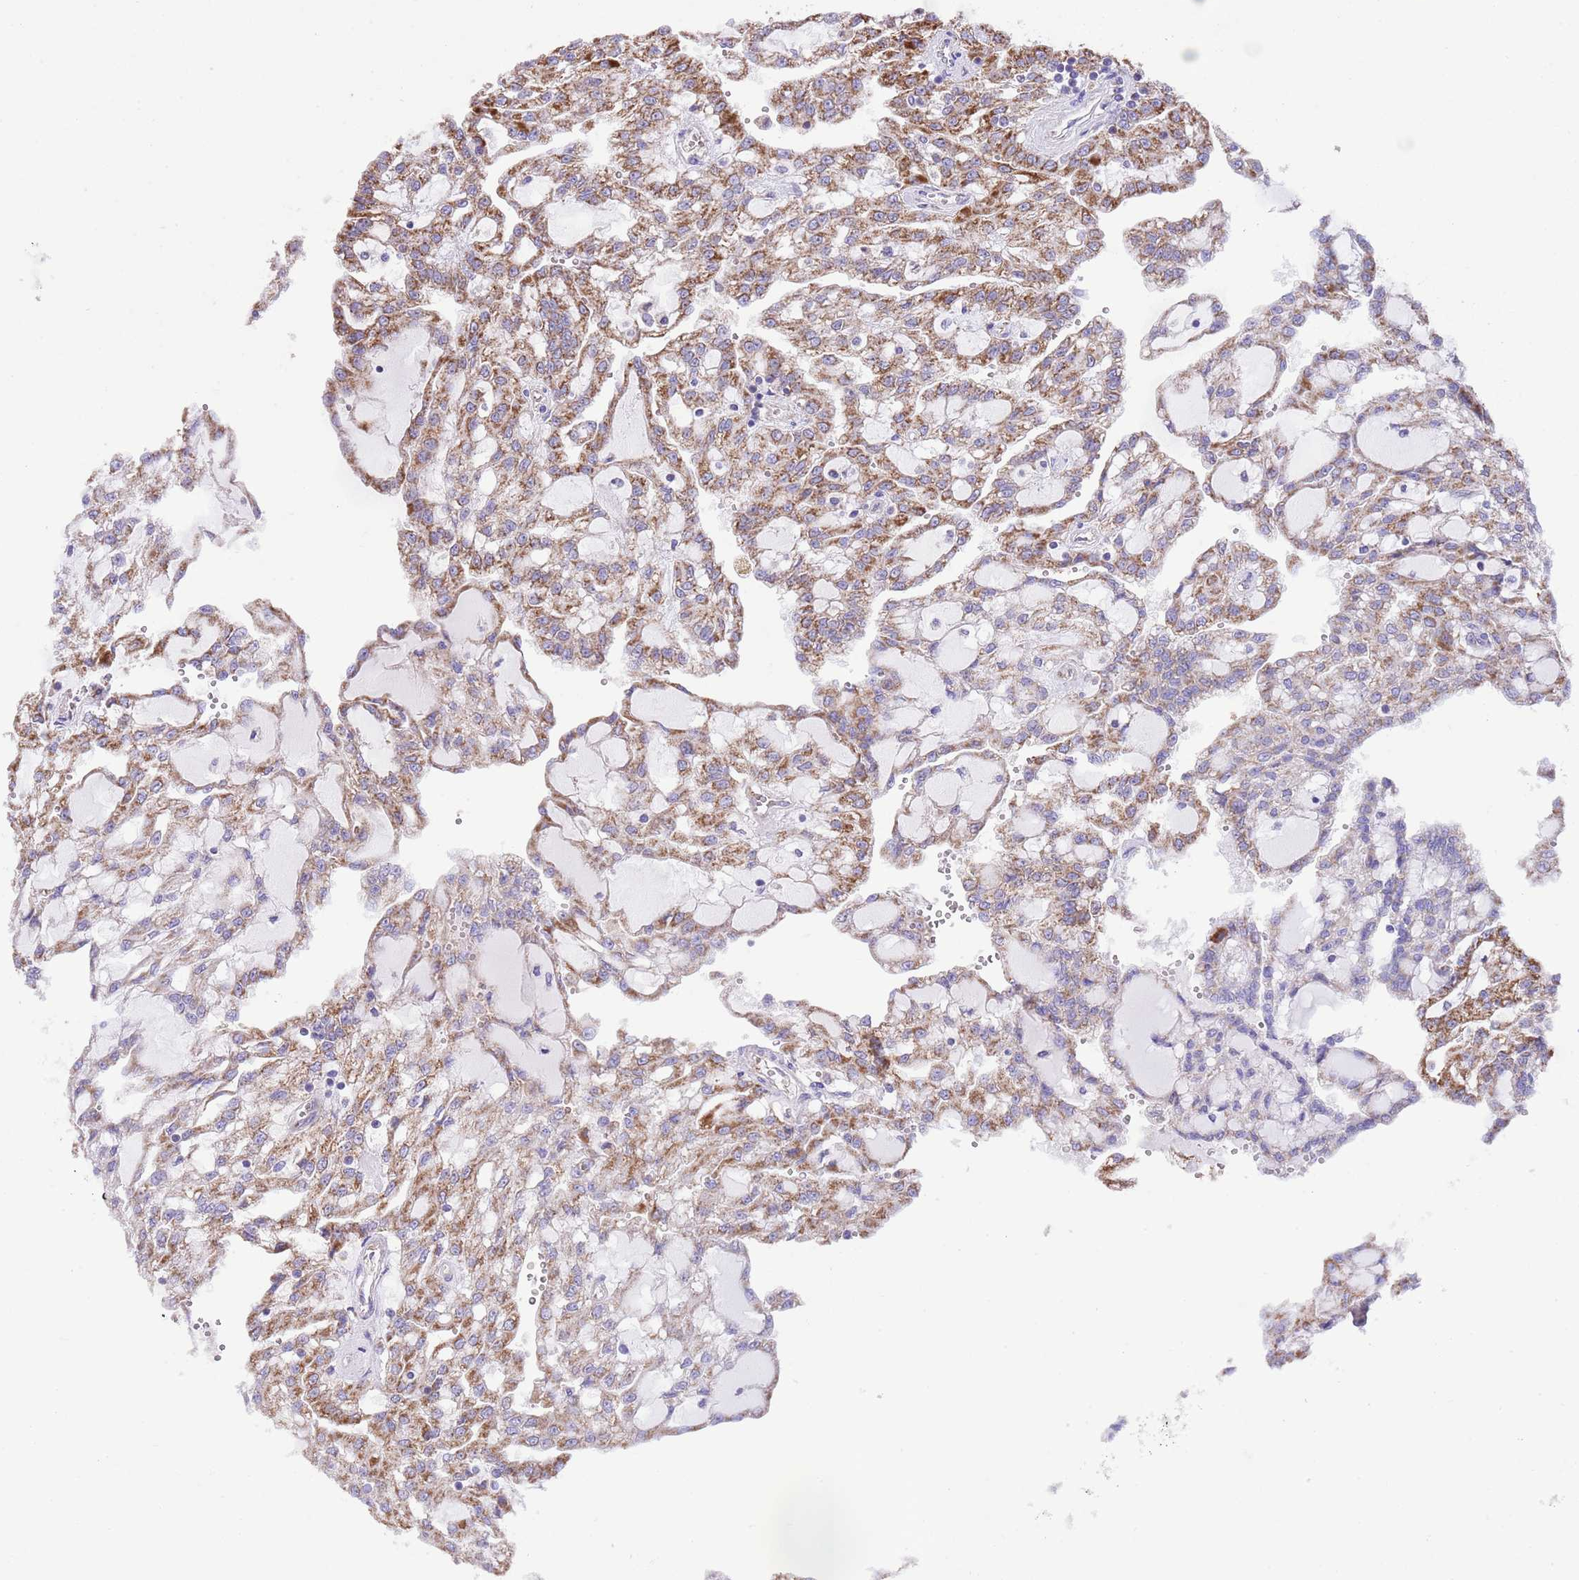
{"staining": {"intensity": "strong", "quantity": "25%-75%", "location": "cytoplasmic/membranous"}, "tissue": "renal cancer", "cell_type": "Tumor cells", "image_type": "cancer", "snomed": [{"axis": "morphology", "description": "Adenocarcinoma, NOS"}, {"axis": "topography", "description": "Kidney"}], "caption": "Renal cancer (adenocarcinoma) stained for a protein (brown) displays strong cytoplasmic/membranous positive positivity in about 25%-75% of tumor cells.", "gene": "SS18L2", "patient": {"sex": "male", "age": 63}}